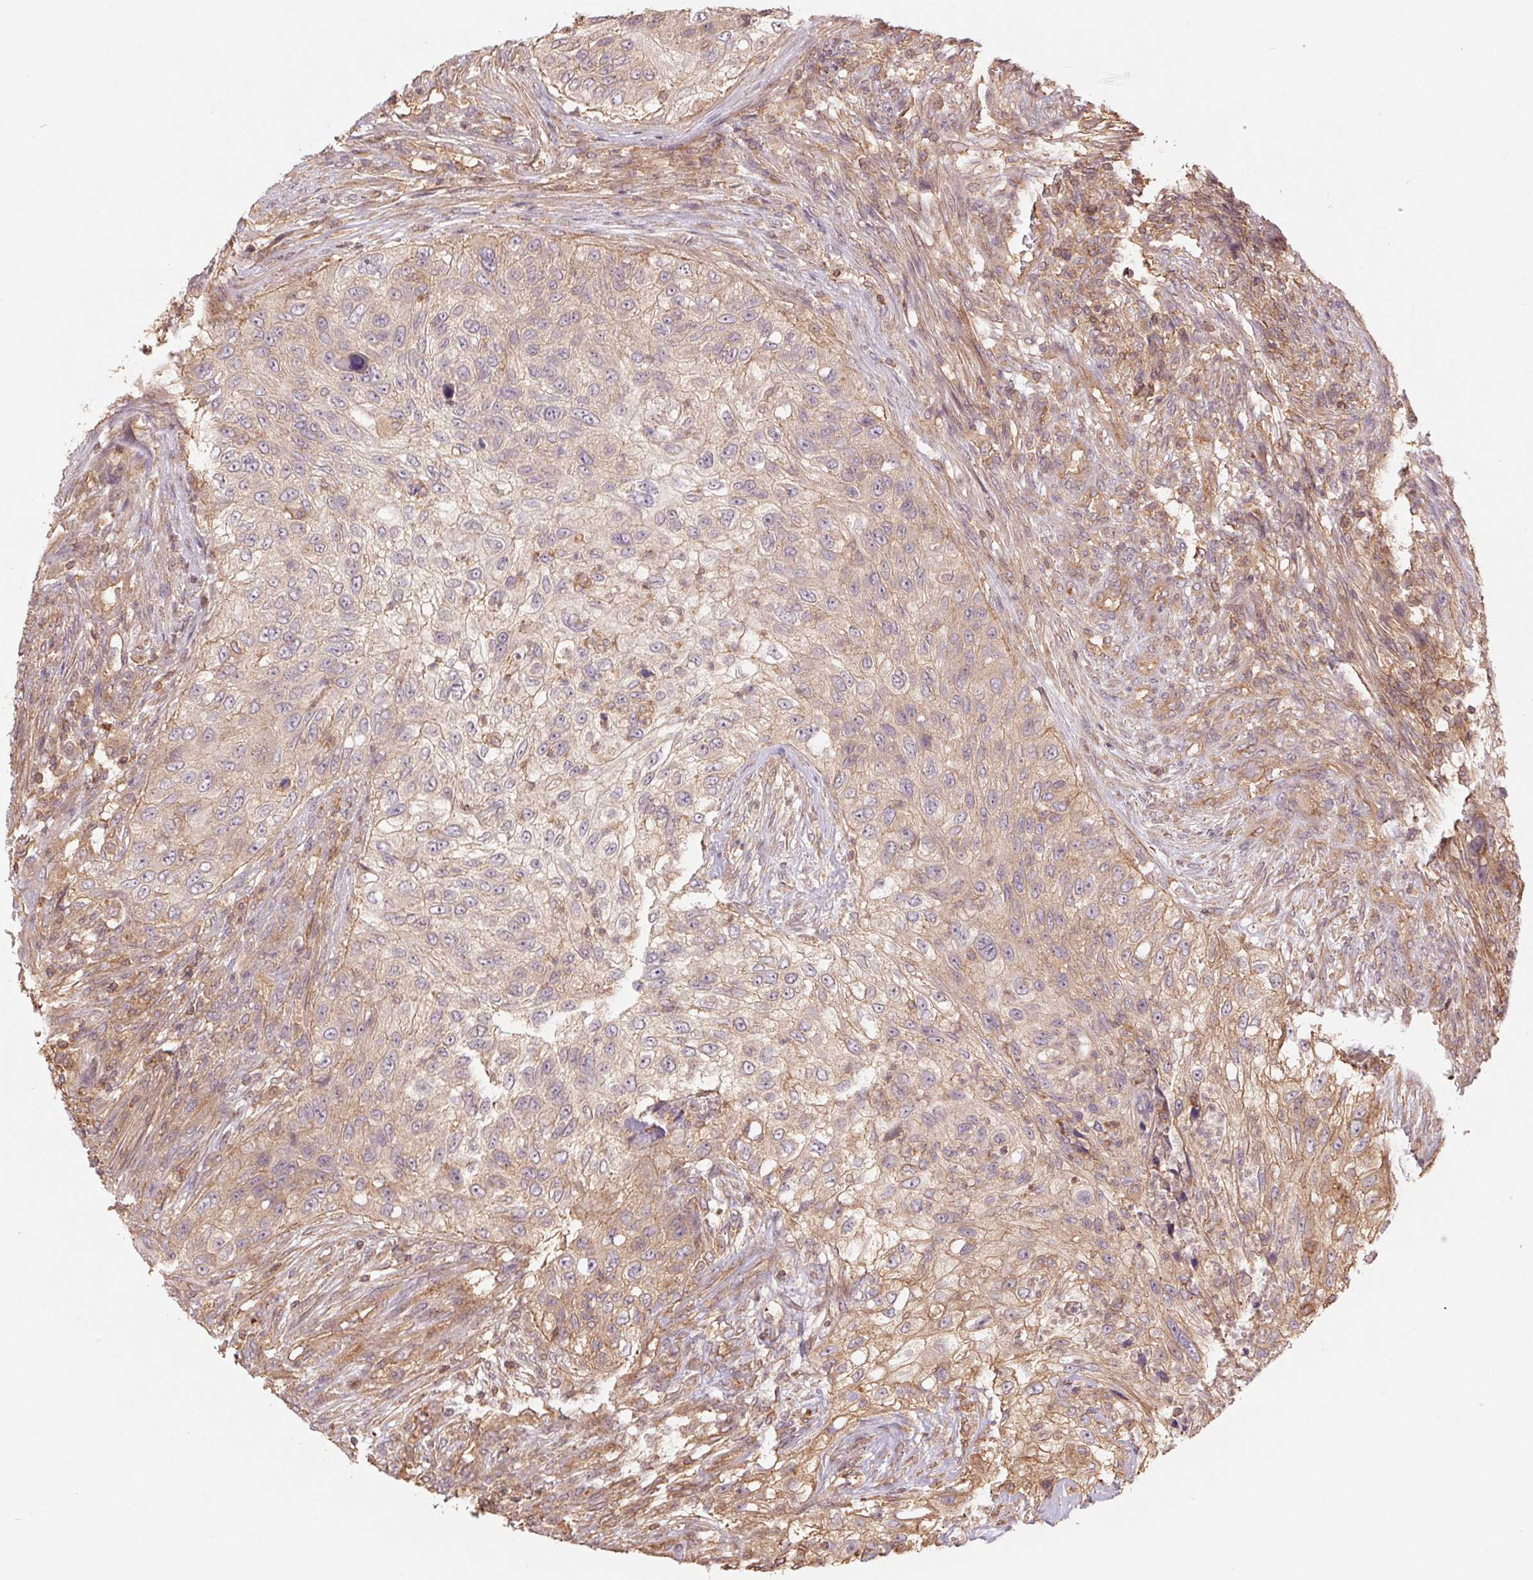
{"staining": {"intensity": "moderate", "quantity": ">75%", "location": "cytoplasmic/membranous"}, "tissue": "urothelial cancer", "cell_type": "Tumor cells", "image_type": "cancer", "snomed": [{"axis": "morphology", "description": "Urothelial carcinoma, High grade"}, {"axis": "topography", "description": "Urinary bladder"}], "caption": "An immunohistochemistry (IHC) image of tumor tissue is shown. Protein staining in brown highlights moderate cytoplasmic/membranous positivity in urothelial cancer within tumor cells.", "gene": "TUBA3D", "patient": {"sex": "female", "age": 60}}